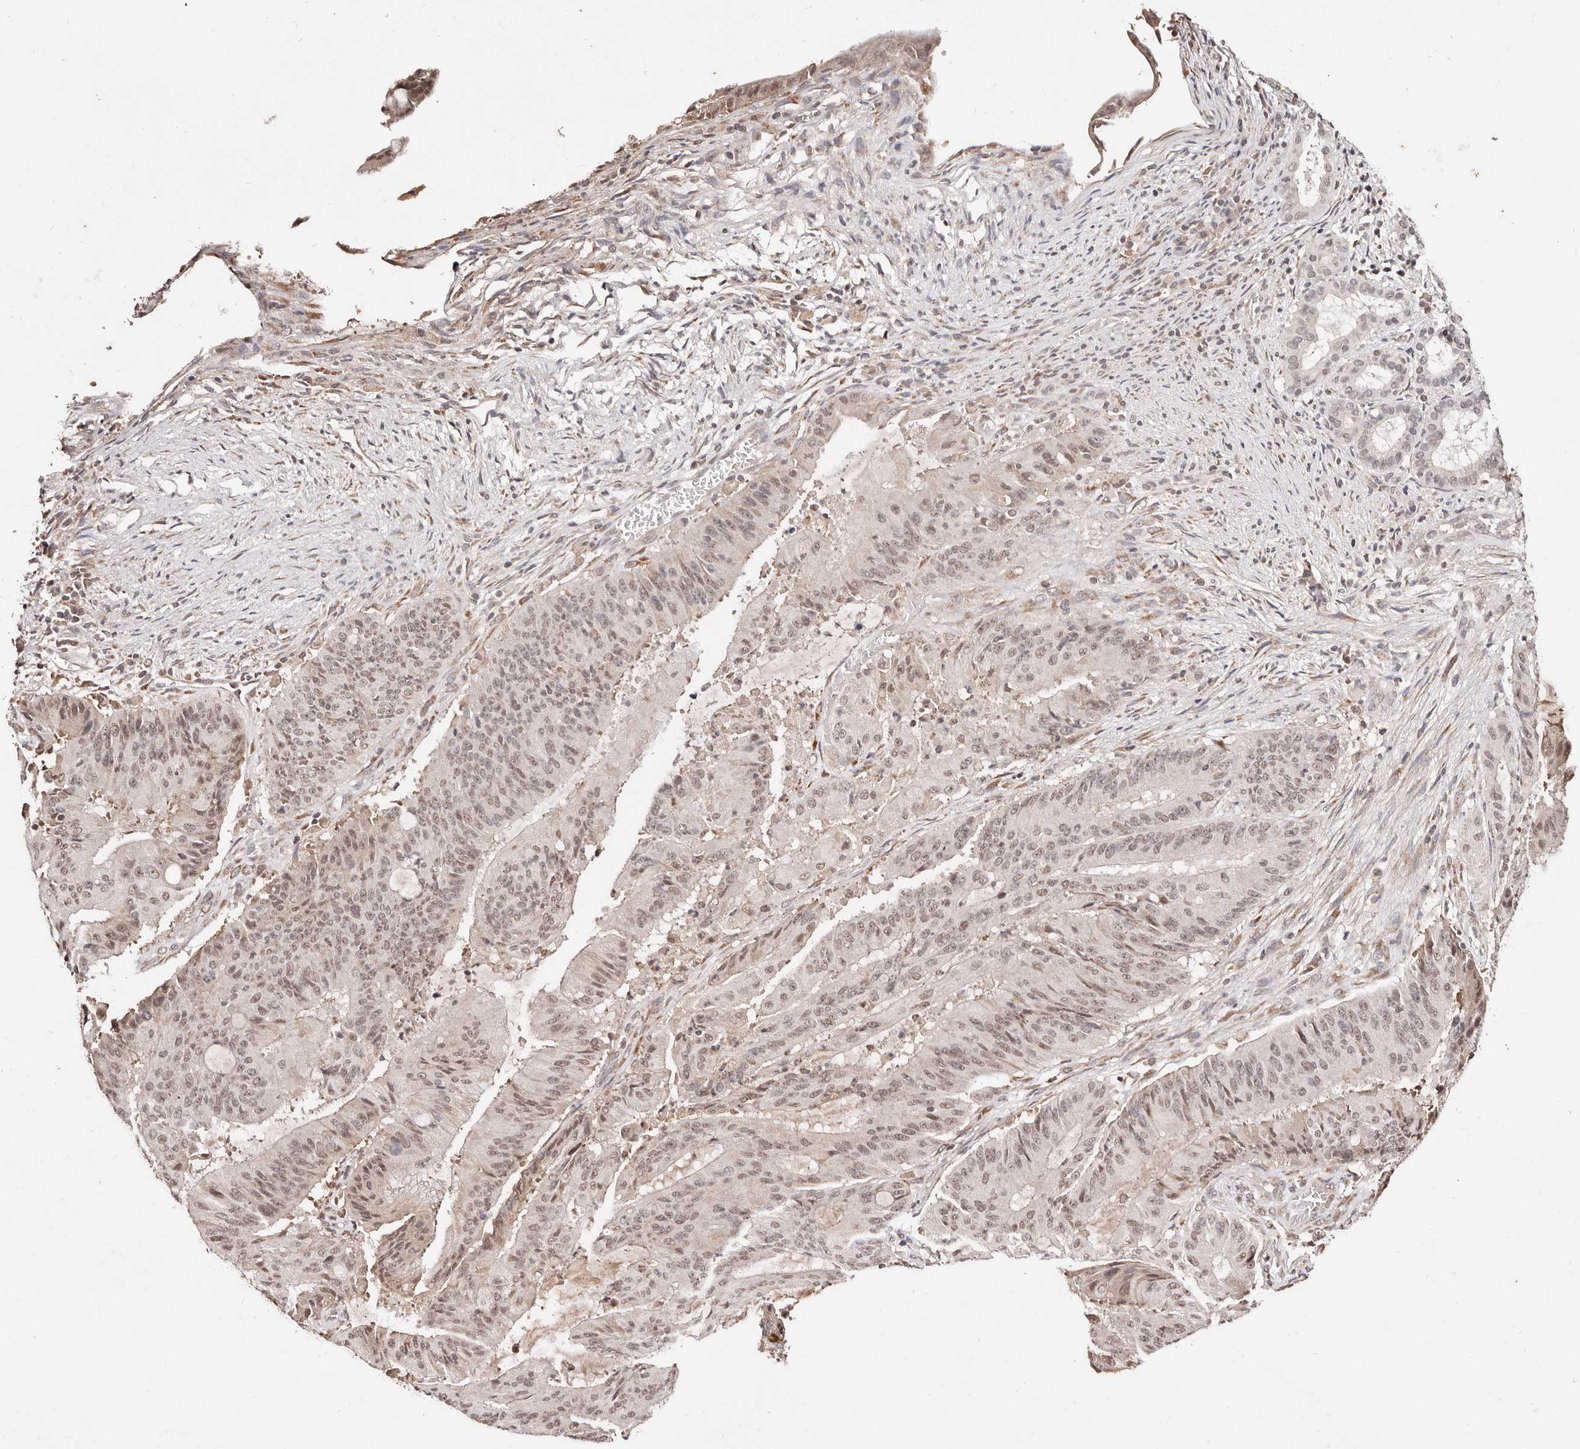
{"staining": {"intensity": "weak", "quantity": ">75%", "location": "nuclear"}, "tissue": "liver cancer", "cell_type": "Tumor cells", "image_type": "cancer", "snomed": [{"axis": "morphology", "description": "Normal tissue, NOS"}, {"axis": "morphology", "description": "Cholangiocarcinoma"}, {"axis": "topography", "description": "Liver"}, {"axis": "topography", "description": "Peripheral nerve tissue"}], "caption": "Human liver cholangiocarcinoma stained with a protein marker exhibits weak staining in tumor cells.", "gene": "BICRAL", "patient": {"sex": "female", "age": 73}}